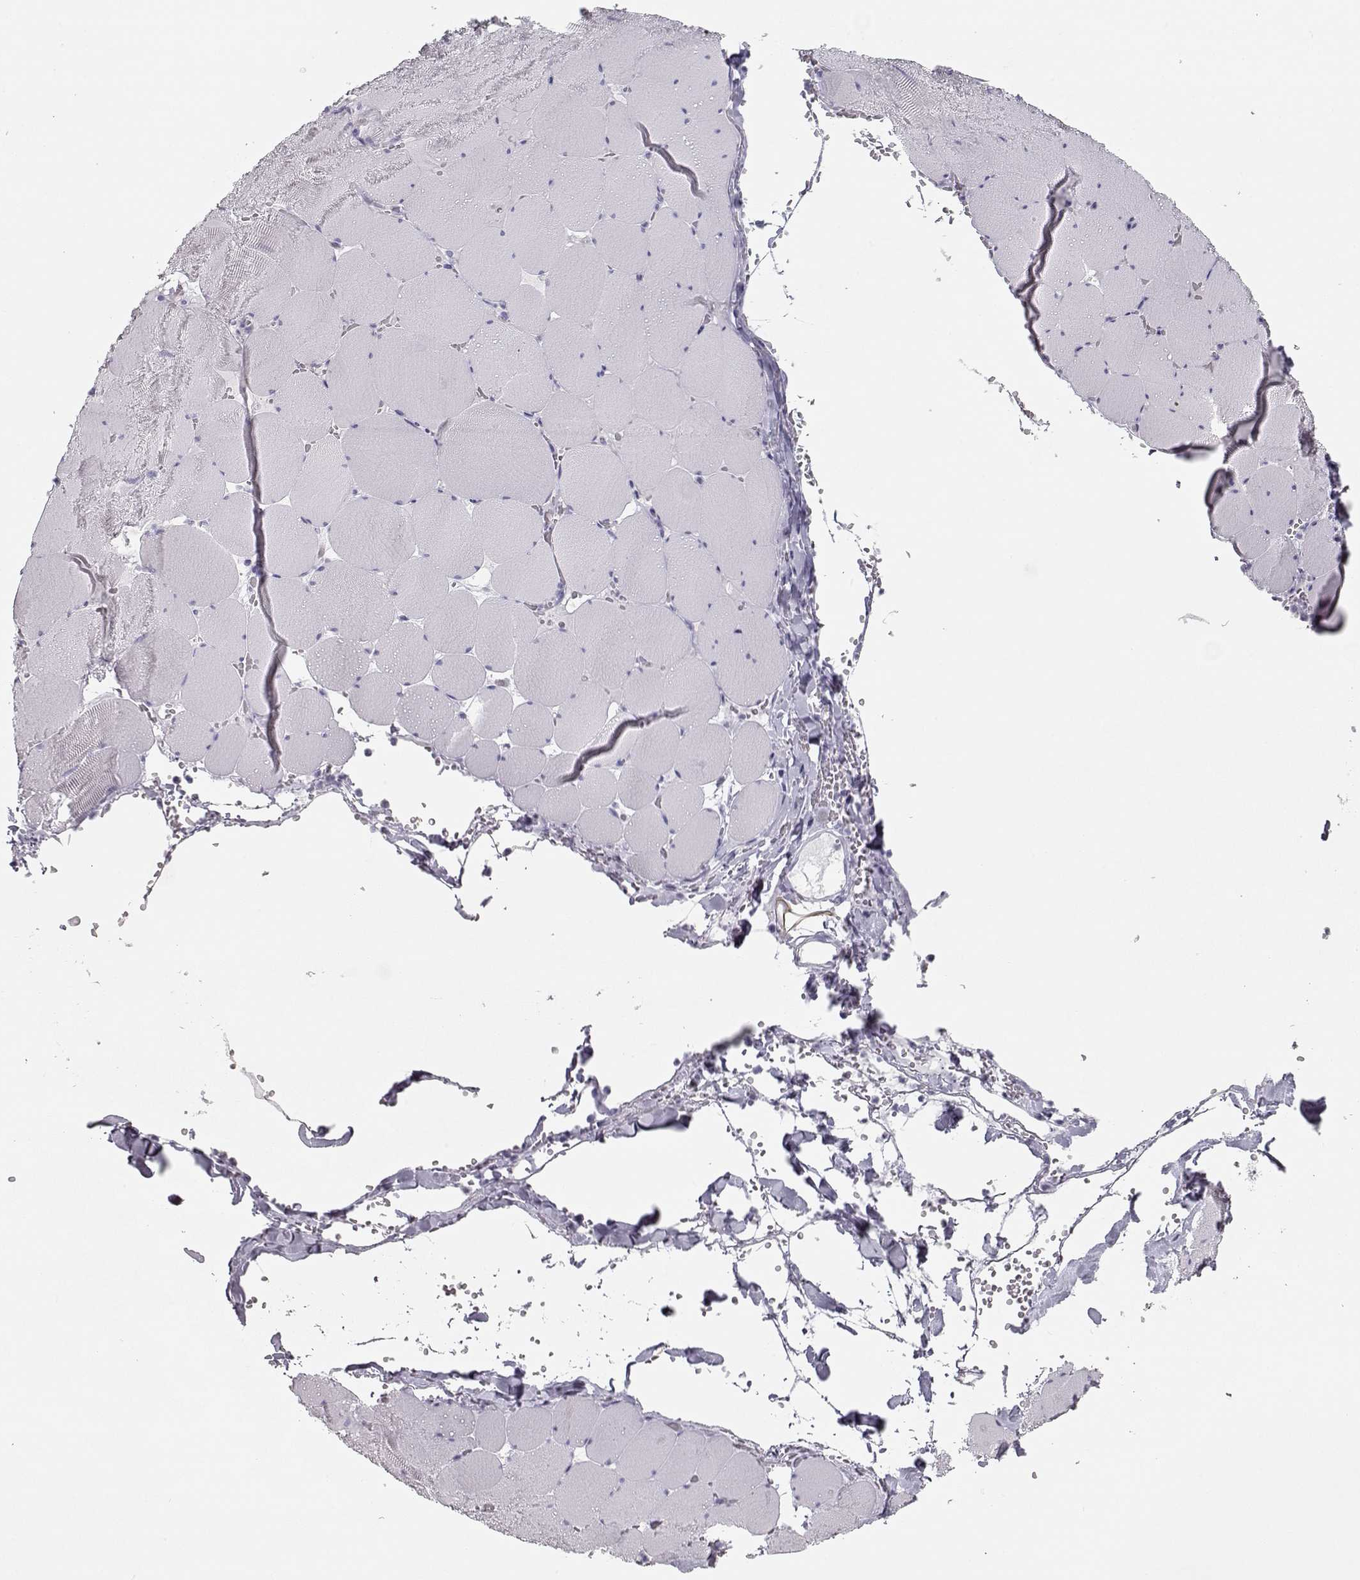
{"staining": {"intensity": "negative", "quantity": "none", "location": "none"}, "tissue": "skeletal muscle", "cell_type": "Myocytes", "image_type": "normal", "snomed": [{"axis": "morphology", "description": "Normal tissue, NOS"}, {"axis": "morphology", "description": "Malignant melanoma, Metastatic site"}, {"axis": "topography", "description": "Skeletal muscle"}], "caption": "Immunohistochemical staining of benign skeletal muscle reveals no significant staining in myocytes.", "gene": "MAGEC1", "patient": {"sex": "male", "age": 50}}